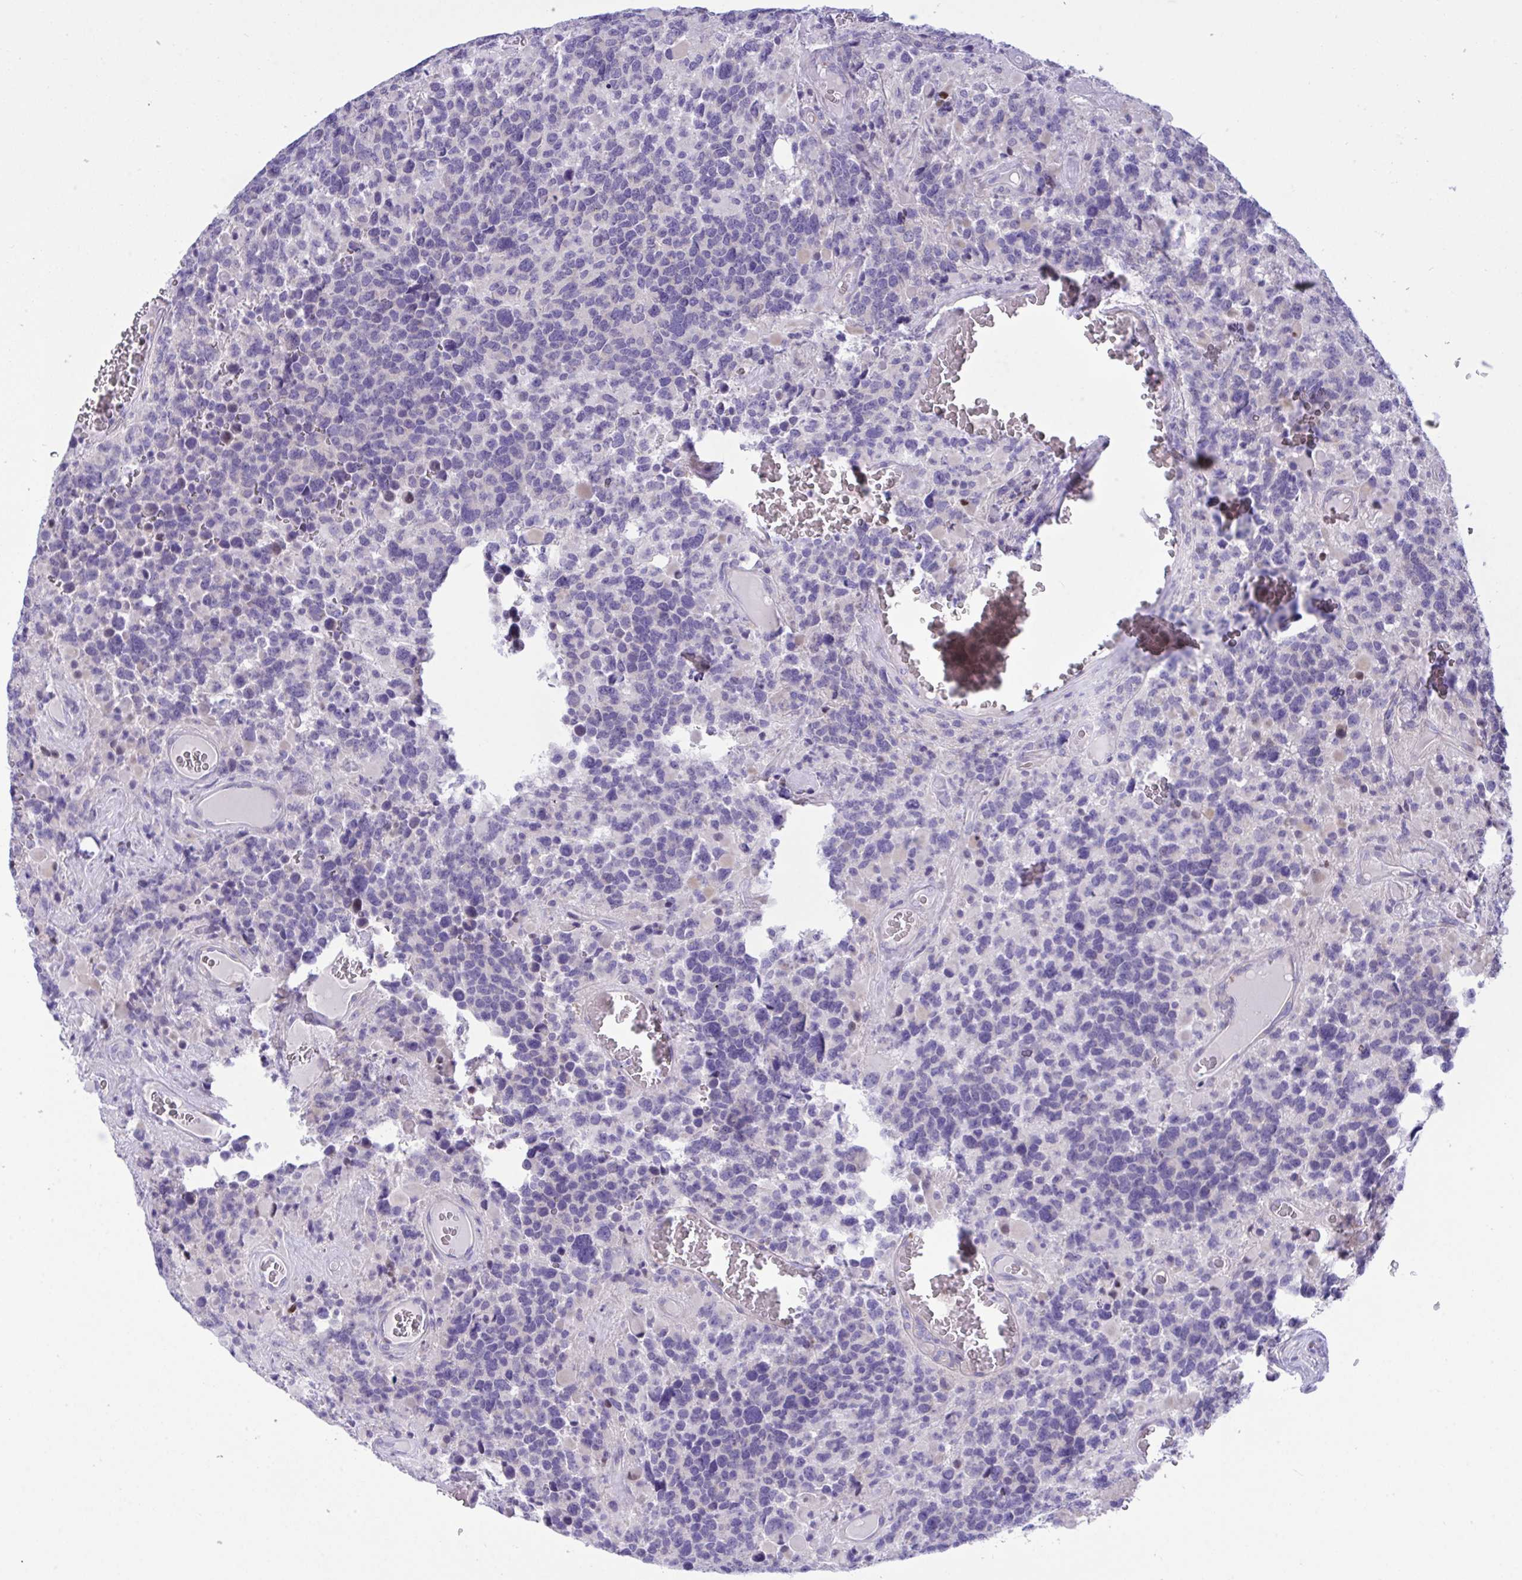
{"staining": {"intensity": "negative", "quantity": "none", "location": "none"}, "tissue": "glioma", "cell_type": "Tumor cells", "image_type": "cancer", "snomed": [{"axis": "morphology", "description": "Glioma, malignant, High grade"}, {"axis": "topography", "description": "Brain"}], "caption": "Glioma stained for a protein using immunohistochemistry (IHC) reveals no expression tumor cells.", "gene": "WDR97", "patient": {"sex": "female", "age": 40}}